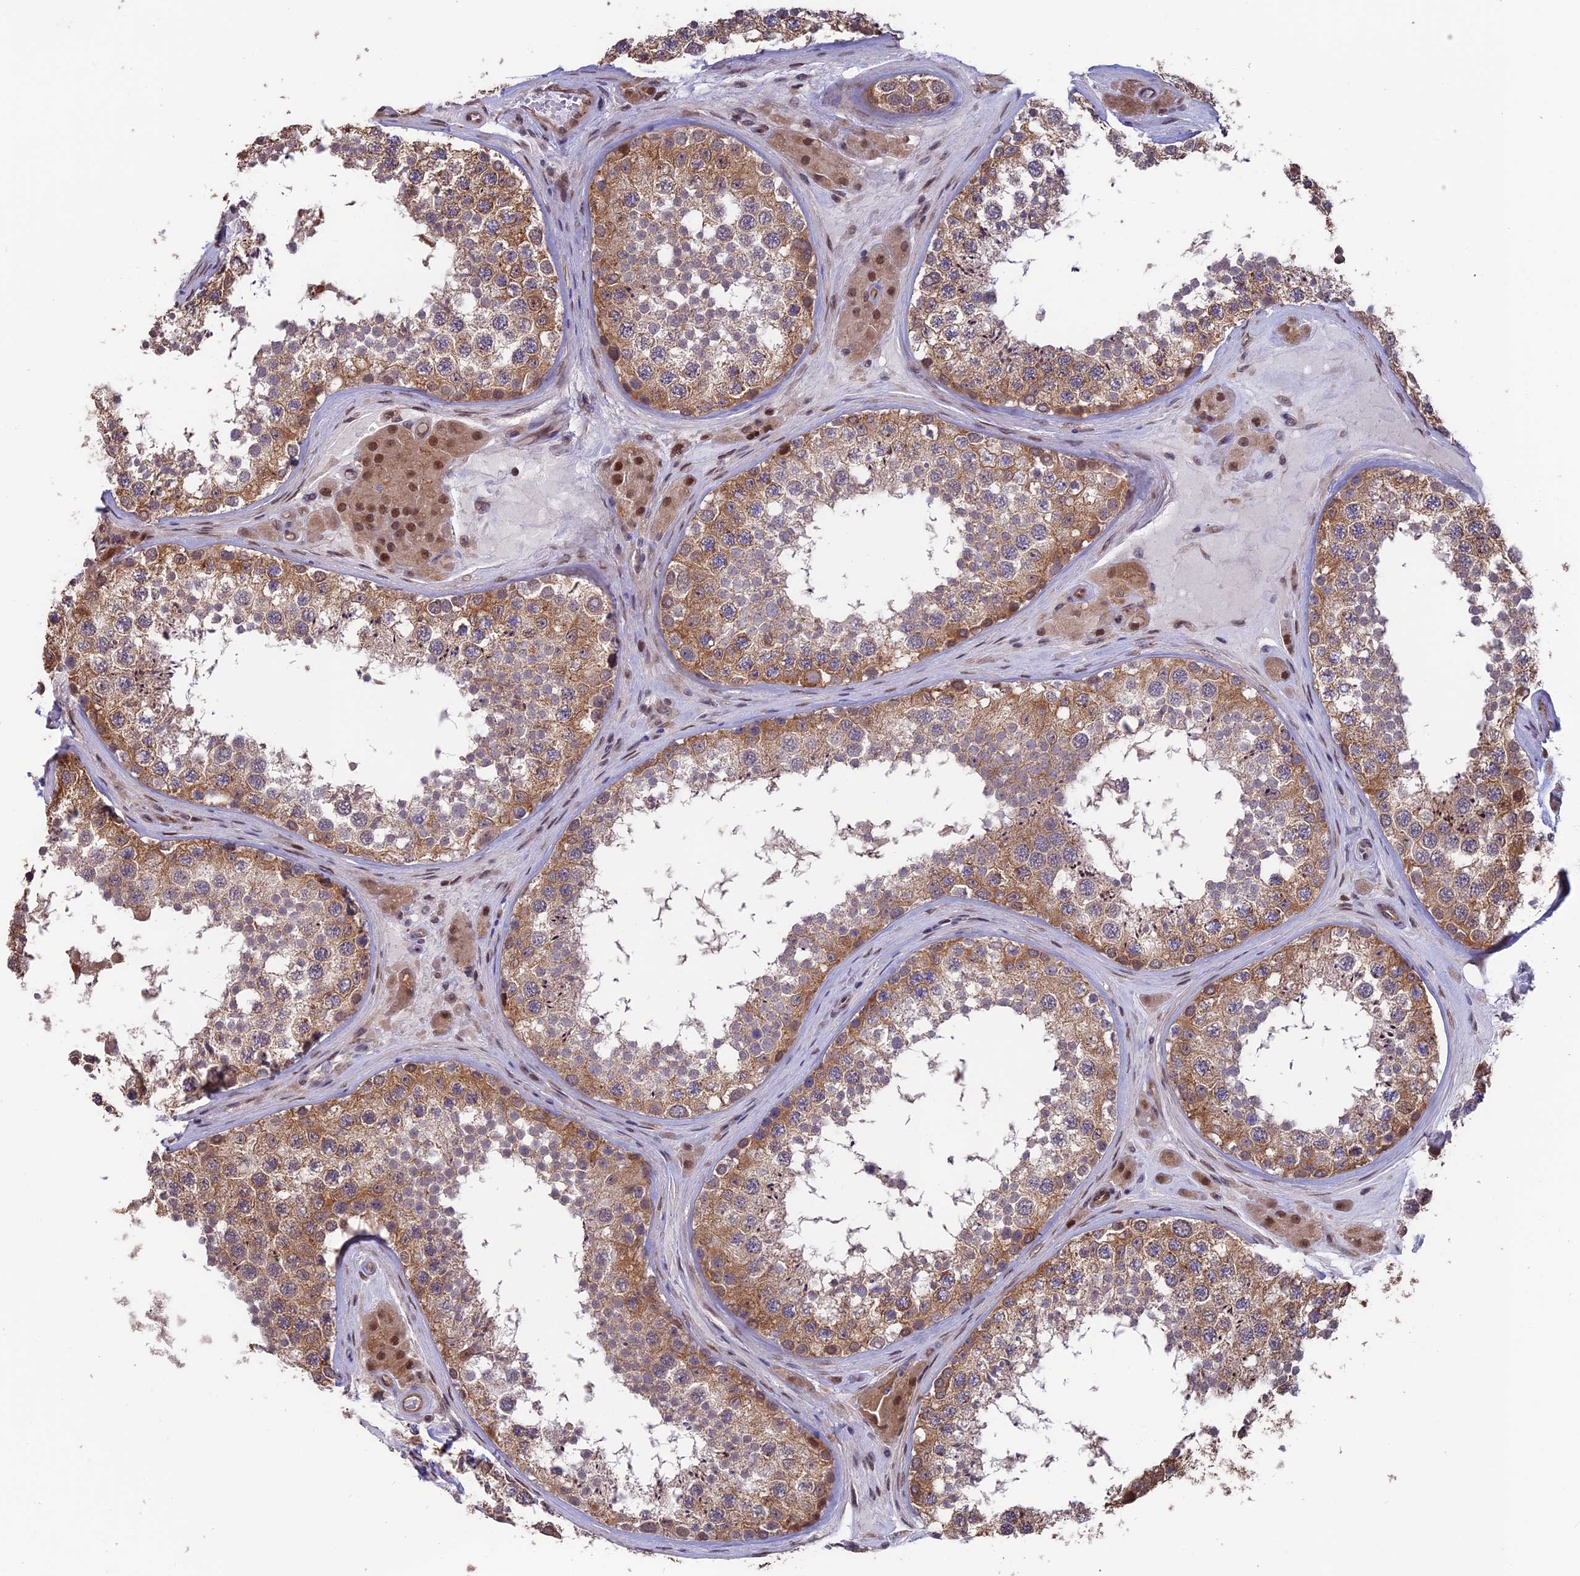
{"staining": {"intensity": "moderate", "quantity": "25%-75%", "location": "cytoplasmic/membranous"}, "tissue": "testis", "cell_type": "Cells in seminiferous ducts", "image_type": "normal", "snomed": [{"axis": "morphology", "description": "Normal tissue, NOS"}, {"axis": "topography", "description": "Testis"}], "caption": "A brown stain highlights moderate cytoplasmic/membranous positivity of a protein in cells in seminiferous ducts of unremarkable human testis.", "gene": "MAST2", "patient": {"sex": "male", "age": 46}}